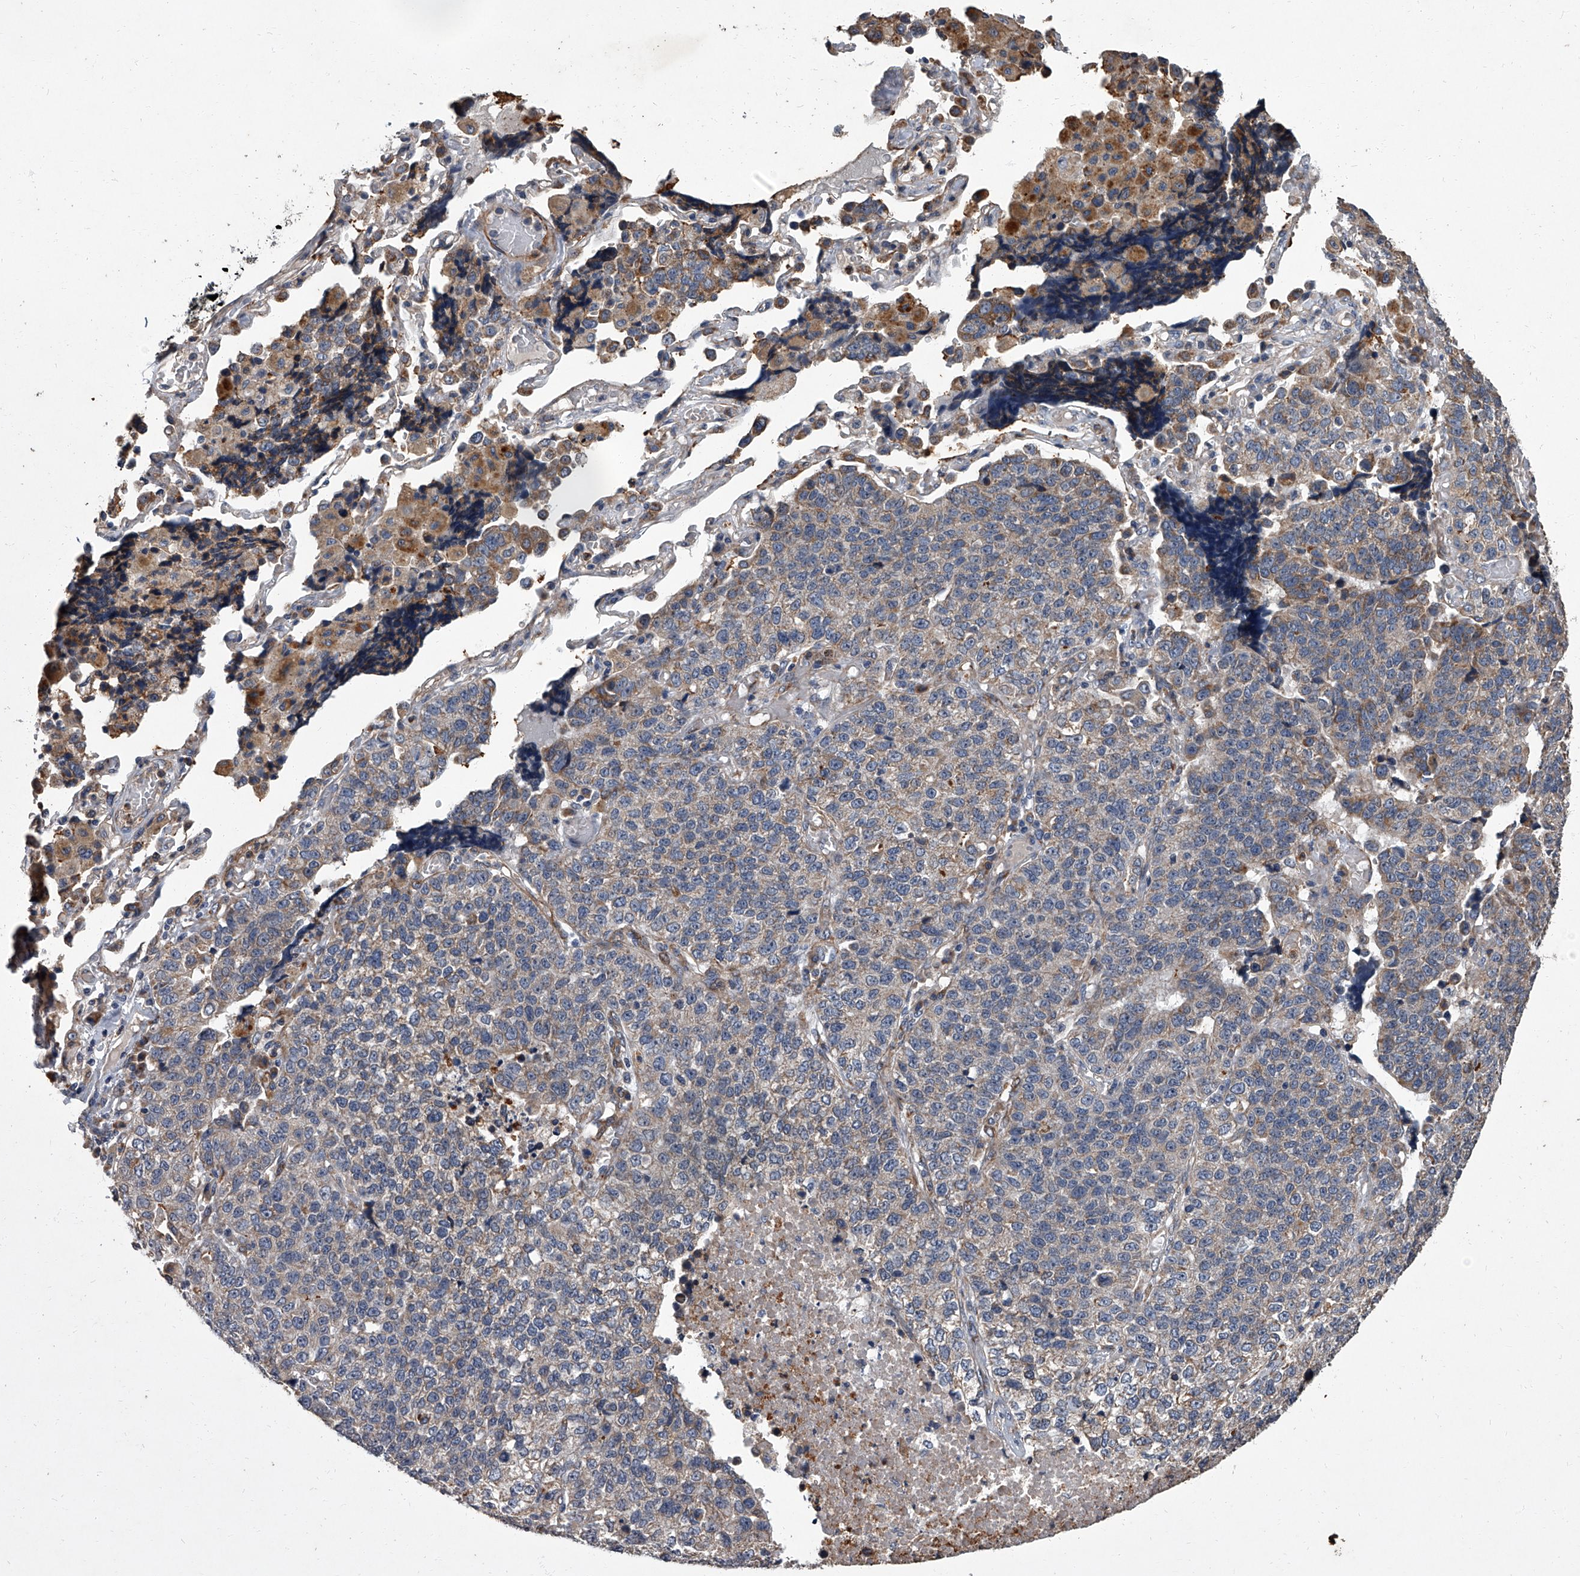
{"staining": {"intensity": "negative", "quantity": "none", "location": "none"}, "tissue": "lung cancer", "cell_type": "Tumor cells", "image_type": "cancer", "snomed": [{"axis": "morphology", "description": "Adenocarcinoma, NOS"}, {"axis": "topography", "description": "Lung"}], "caption": "Tumor cells show no significant positivity in lung cancer (adenocarcinoma).", "gene": "SIRT4", "patient": {"sex": "male", "age": 49}}